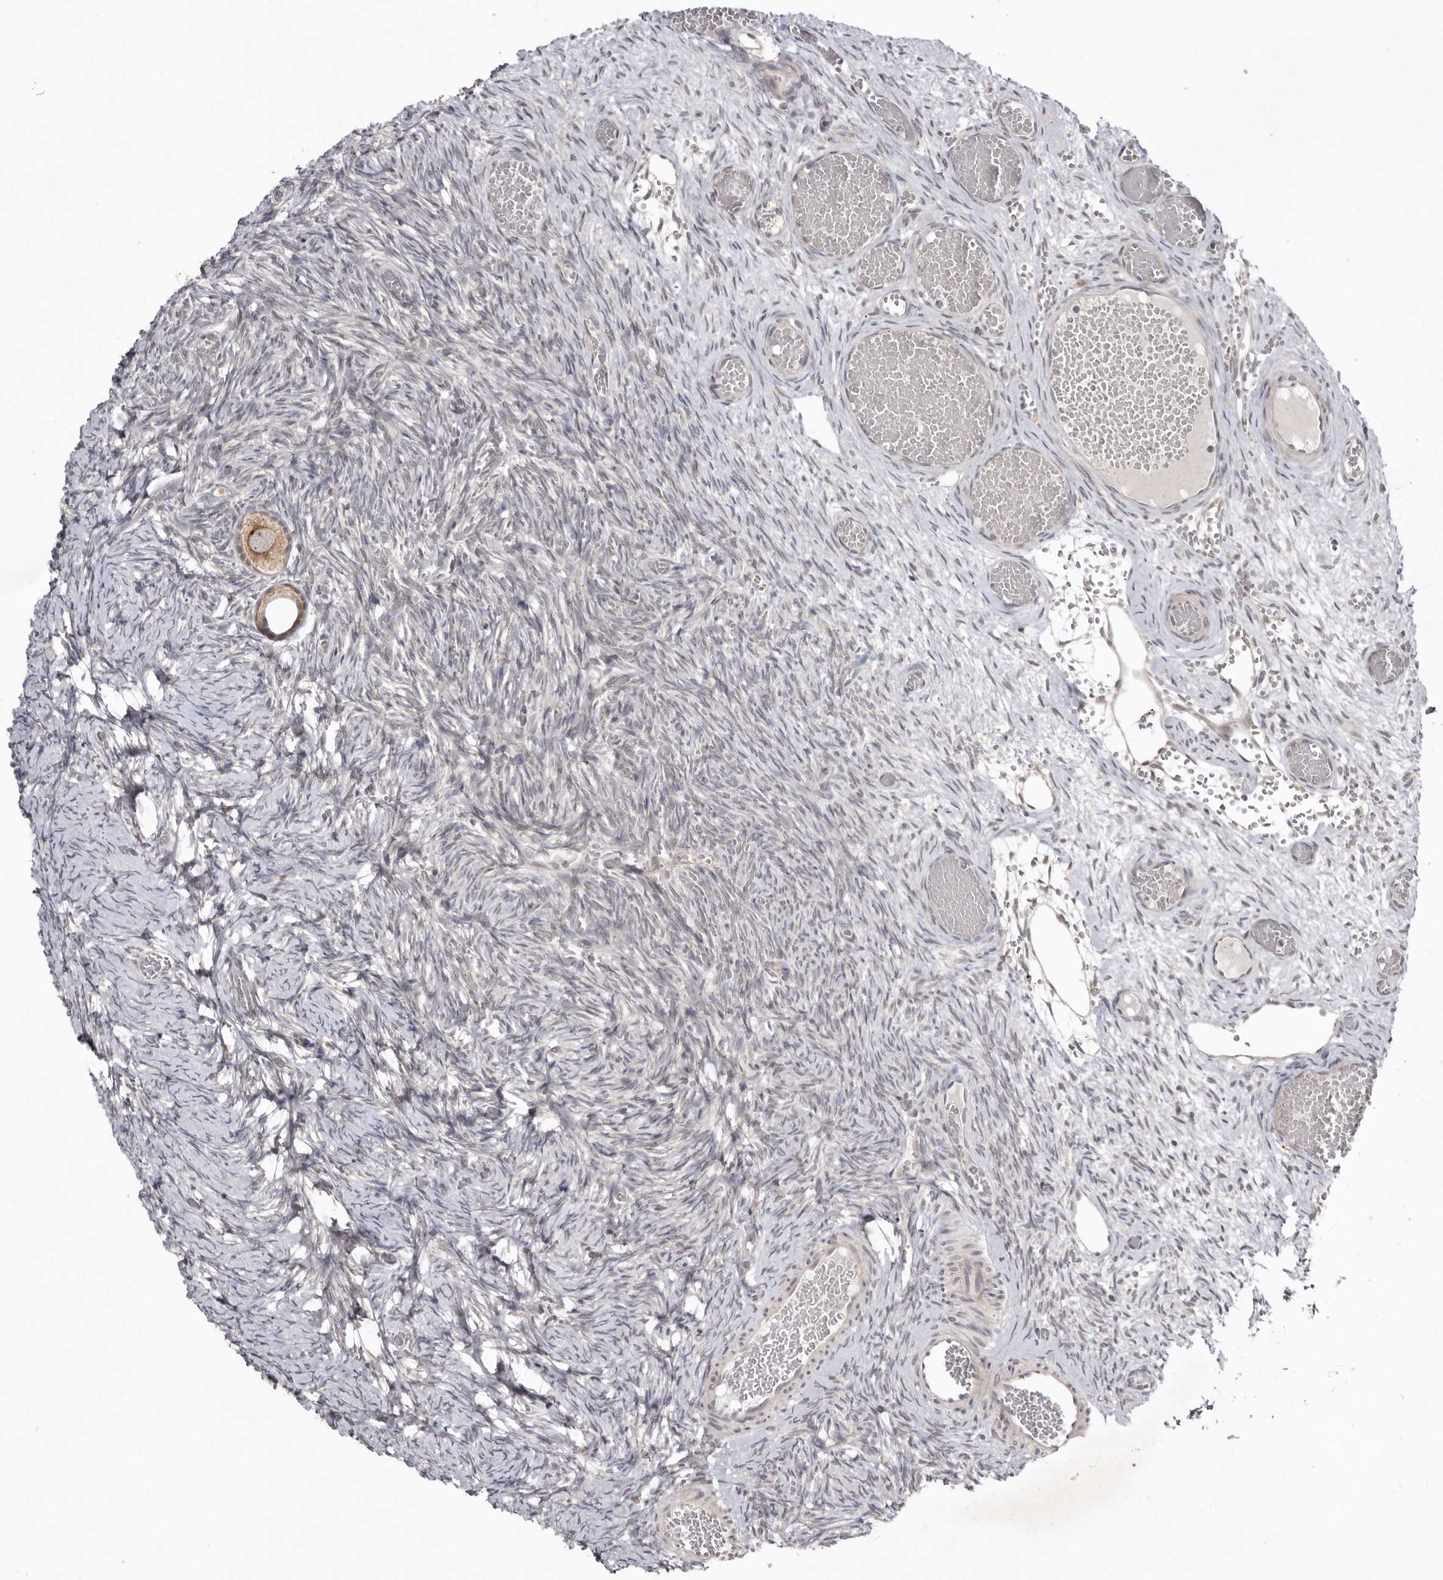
{"staining": {"intensity": "moderate", "quantity": ">75%", "location": "cytoplasmic/membranous"}, "tissue": "ovary", "cell_type": "Follicle cells", "image_type": "normal", "snomed": [{"axis": "morphology", "description": "Adenocarcinoma, NOS"}, {"axis": "topography", "description": "Endometrium"}], "caption": "Benign ovary reveals moderate cytoplasmic/membranous expression in about >75% of follicle cells, visualized by immunohistochemistry. The staining was performed using DAB to visualize the protein expression in brown, while the nuclei were stained in blue with hematoxylin (Magnification: 20x).", "gene": "NSUN4", "patient": {"sex": "female", "age": 32}}